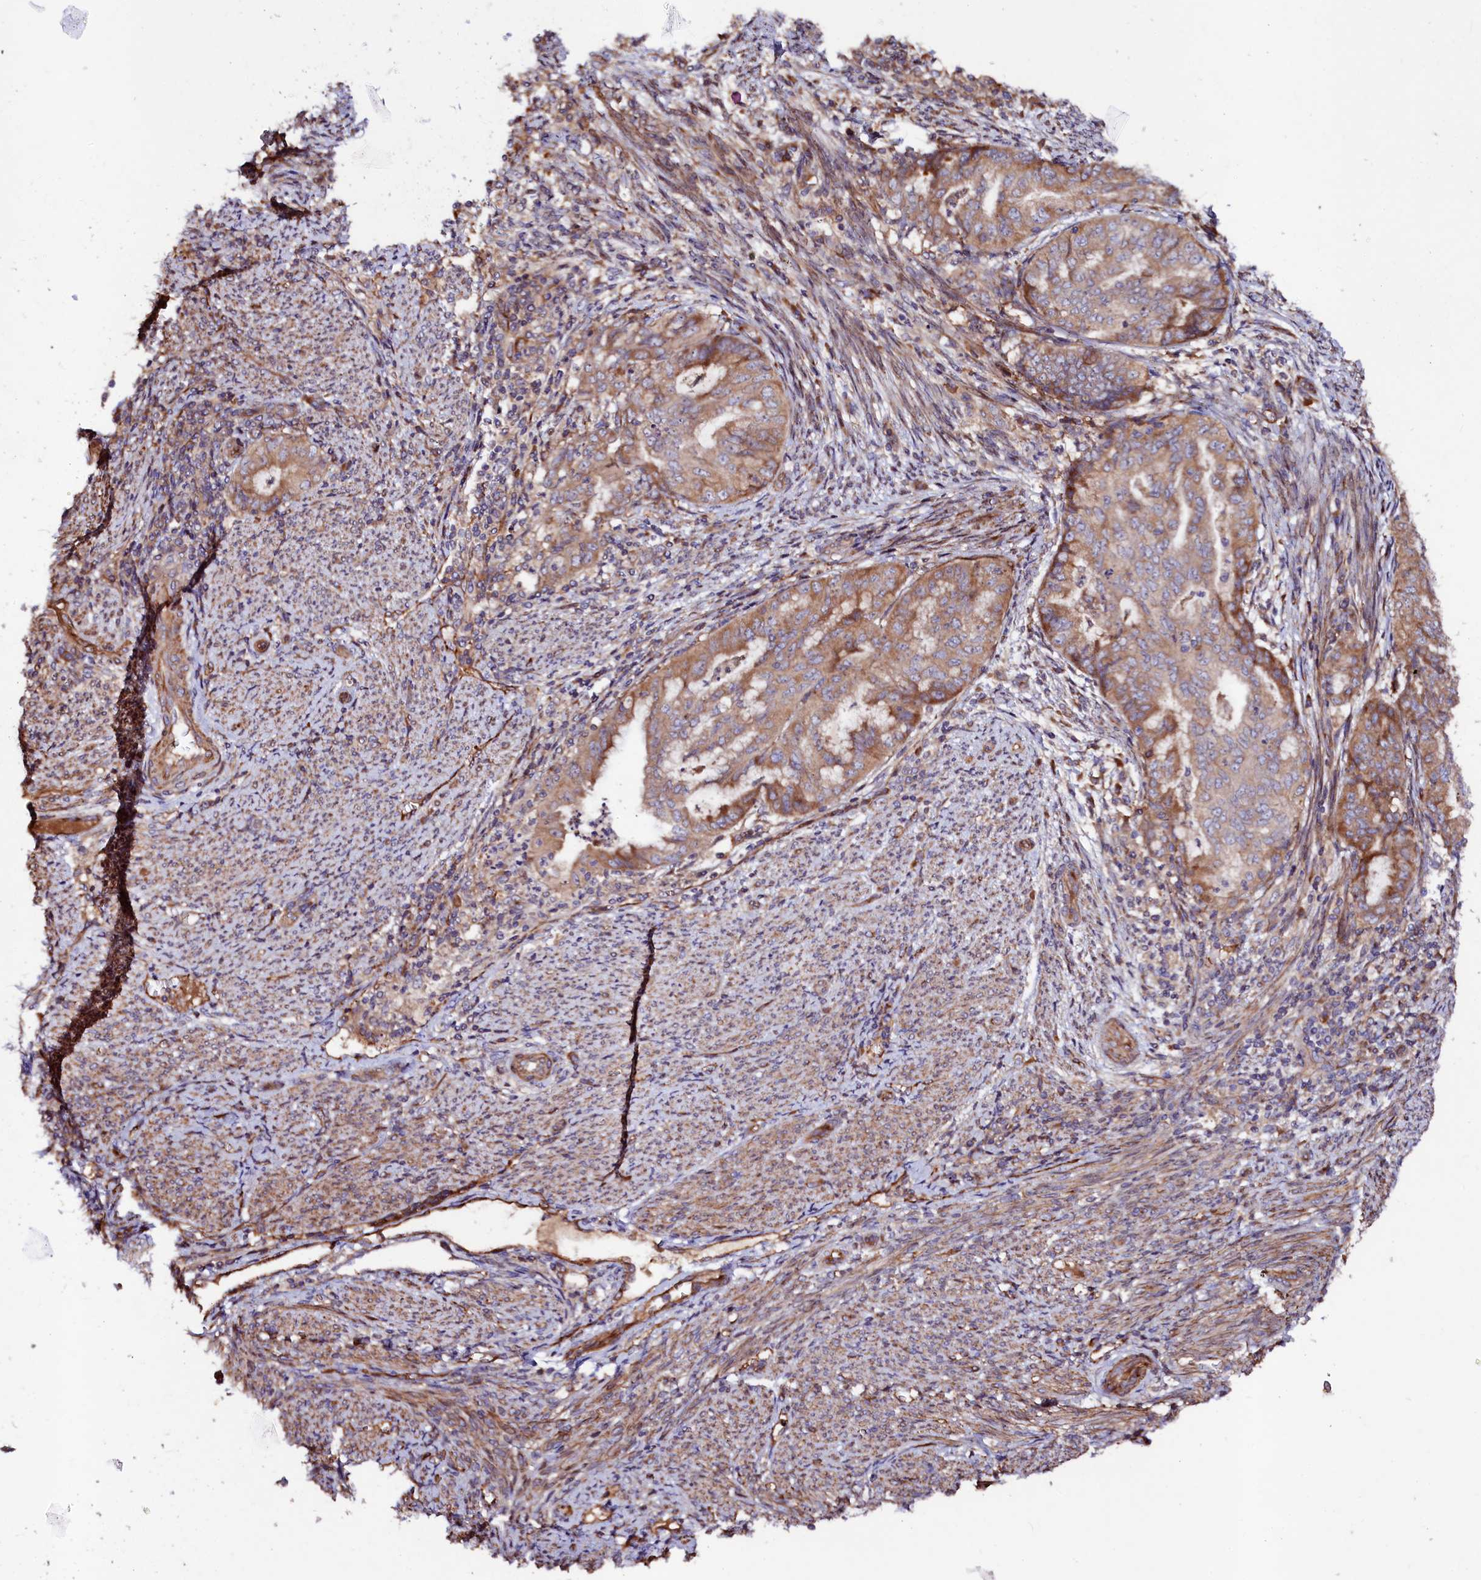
{"staining": {"intensity": "moderate", "quantity": "25%-75%", "location": "cytoplasmic/membranous"}, "tissue": "endometrial cancer", "cell_type": "Tumor cells", "image_type": "cancer", "snomed": [{"axis": "morphology", "description": "Adenocarcinoma, NOS"}, {"axis": "topography", "description": "Endometrium"}], "caption": "There is medium levels of moderate cytoplasmic/membranous staining in tumor cells of adenocarcinoma (endometrial), as demonstrated by immunohistochemical staining (brown color).", "gene": "KLHDC4", "patient": {"sex": "female", "age": 79}}